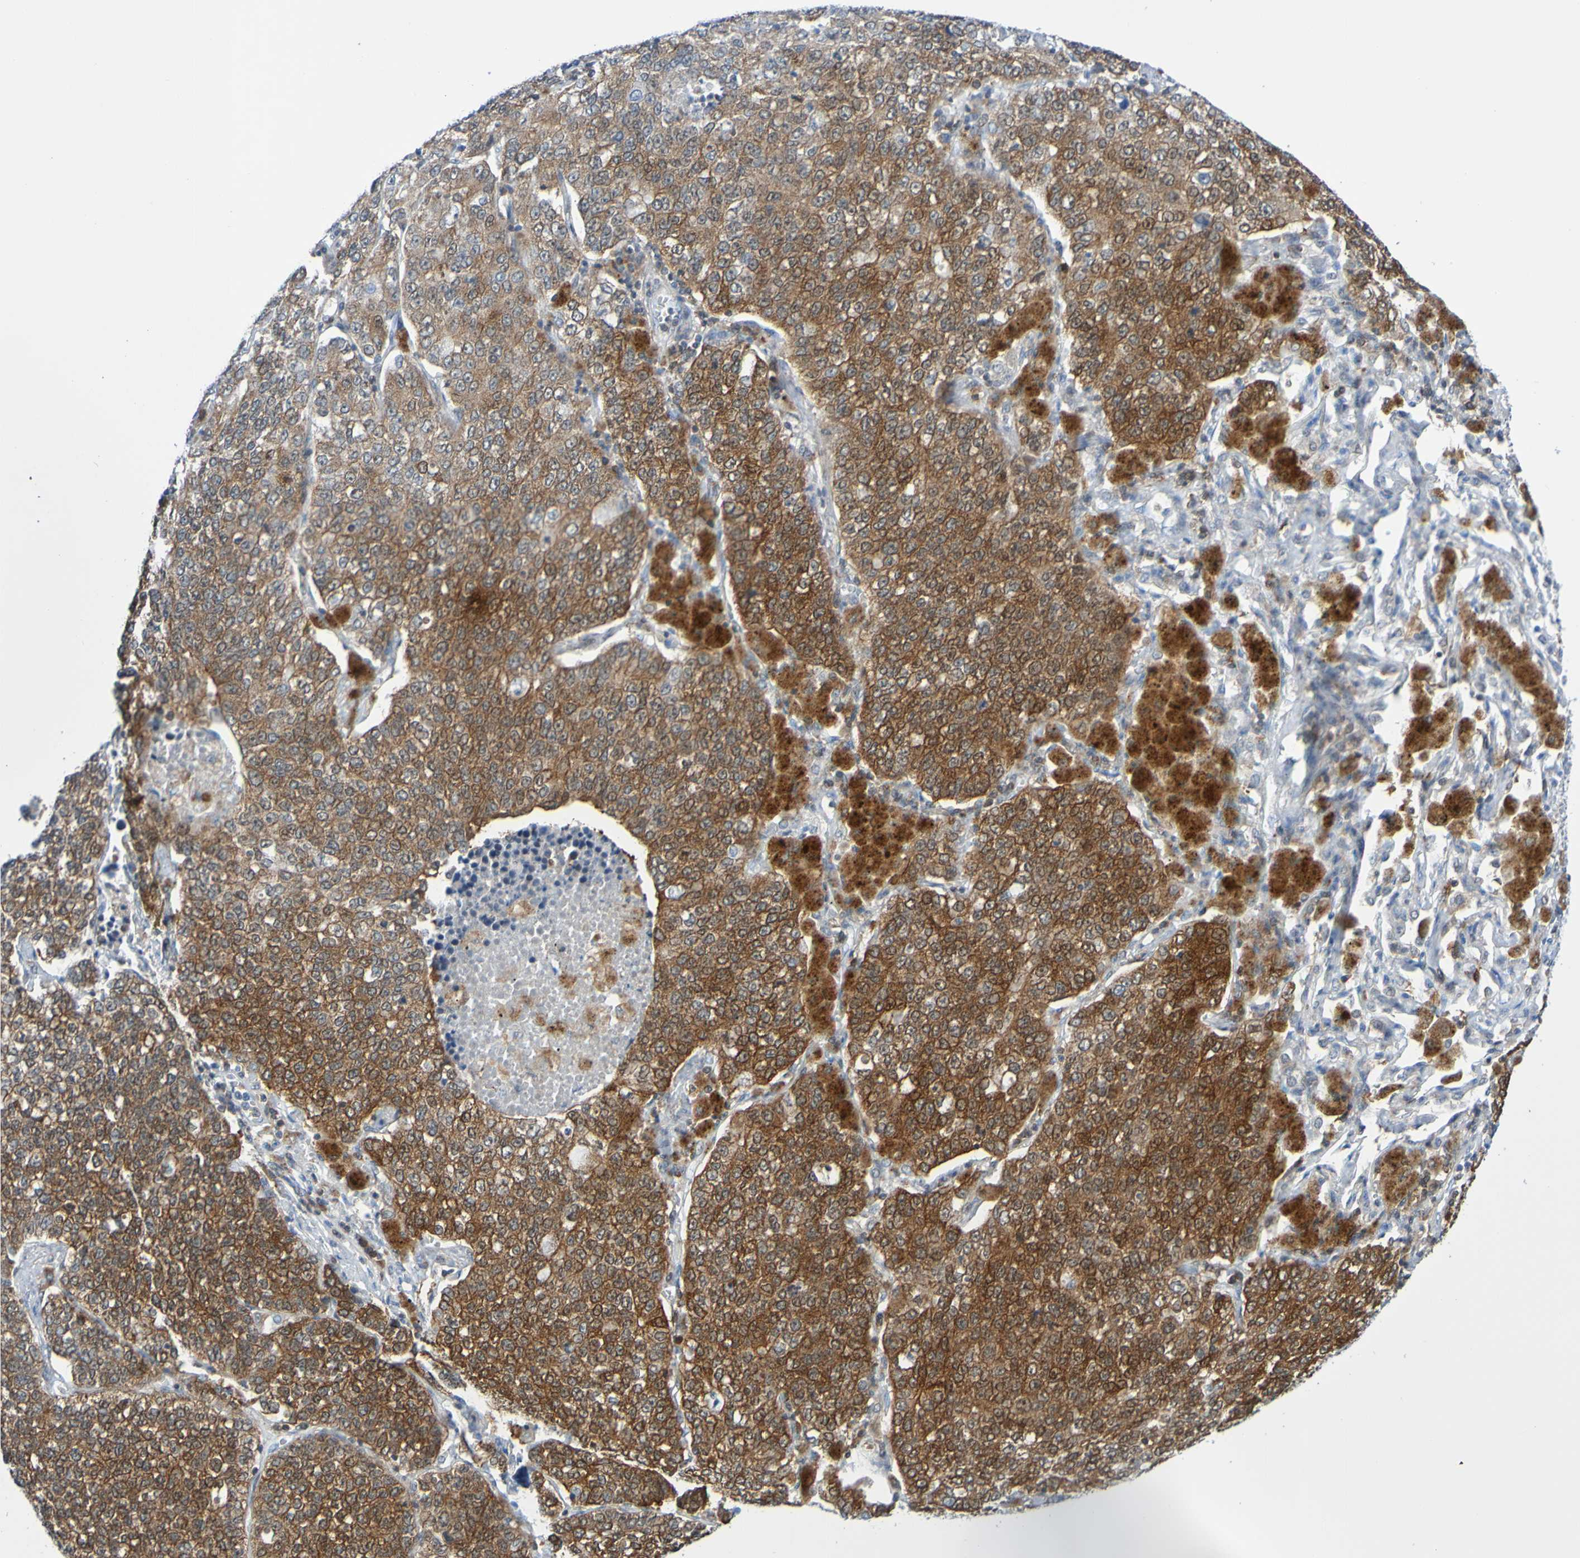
{"staining": {"intensity": "strong", "quantity": ">75%", "location": "cytoplasmic/membranous"}, "tissue": "lung cancer", "cell_type": "Tumor cells", "image_type": "cancer", "snomed": [{"axis": "morphology", "description": "Adenocarcinoma, NOS"}, {"axis": "topography", "description": "Lung"}], "caption": "IHC photomicrograph of human lung cancer stained for a protein (brown), which shows high levels of strong cytoplasmic/membranous positivity in approximately >75% of tumor cells.", "gene": "ATIC", "patient": {"sex": "male", "age": 49}}